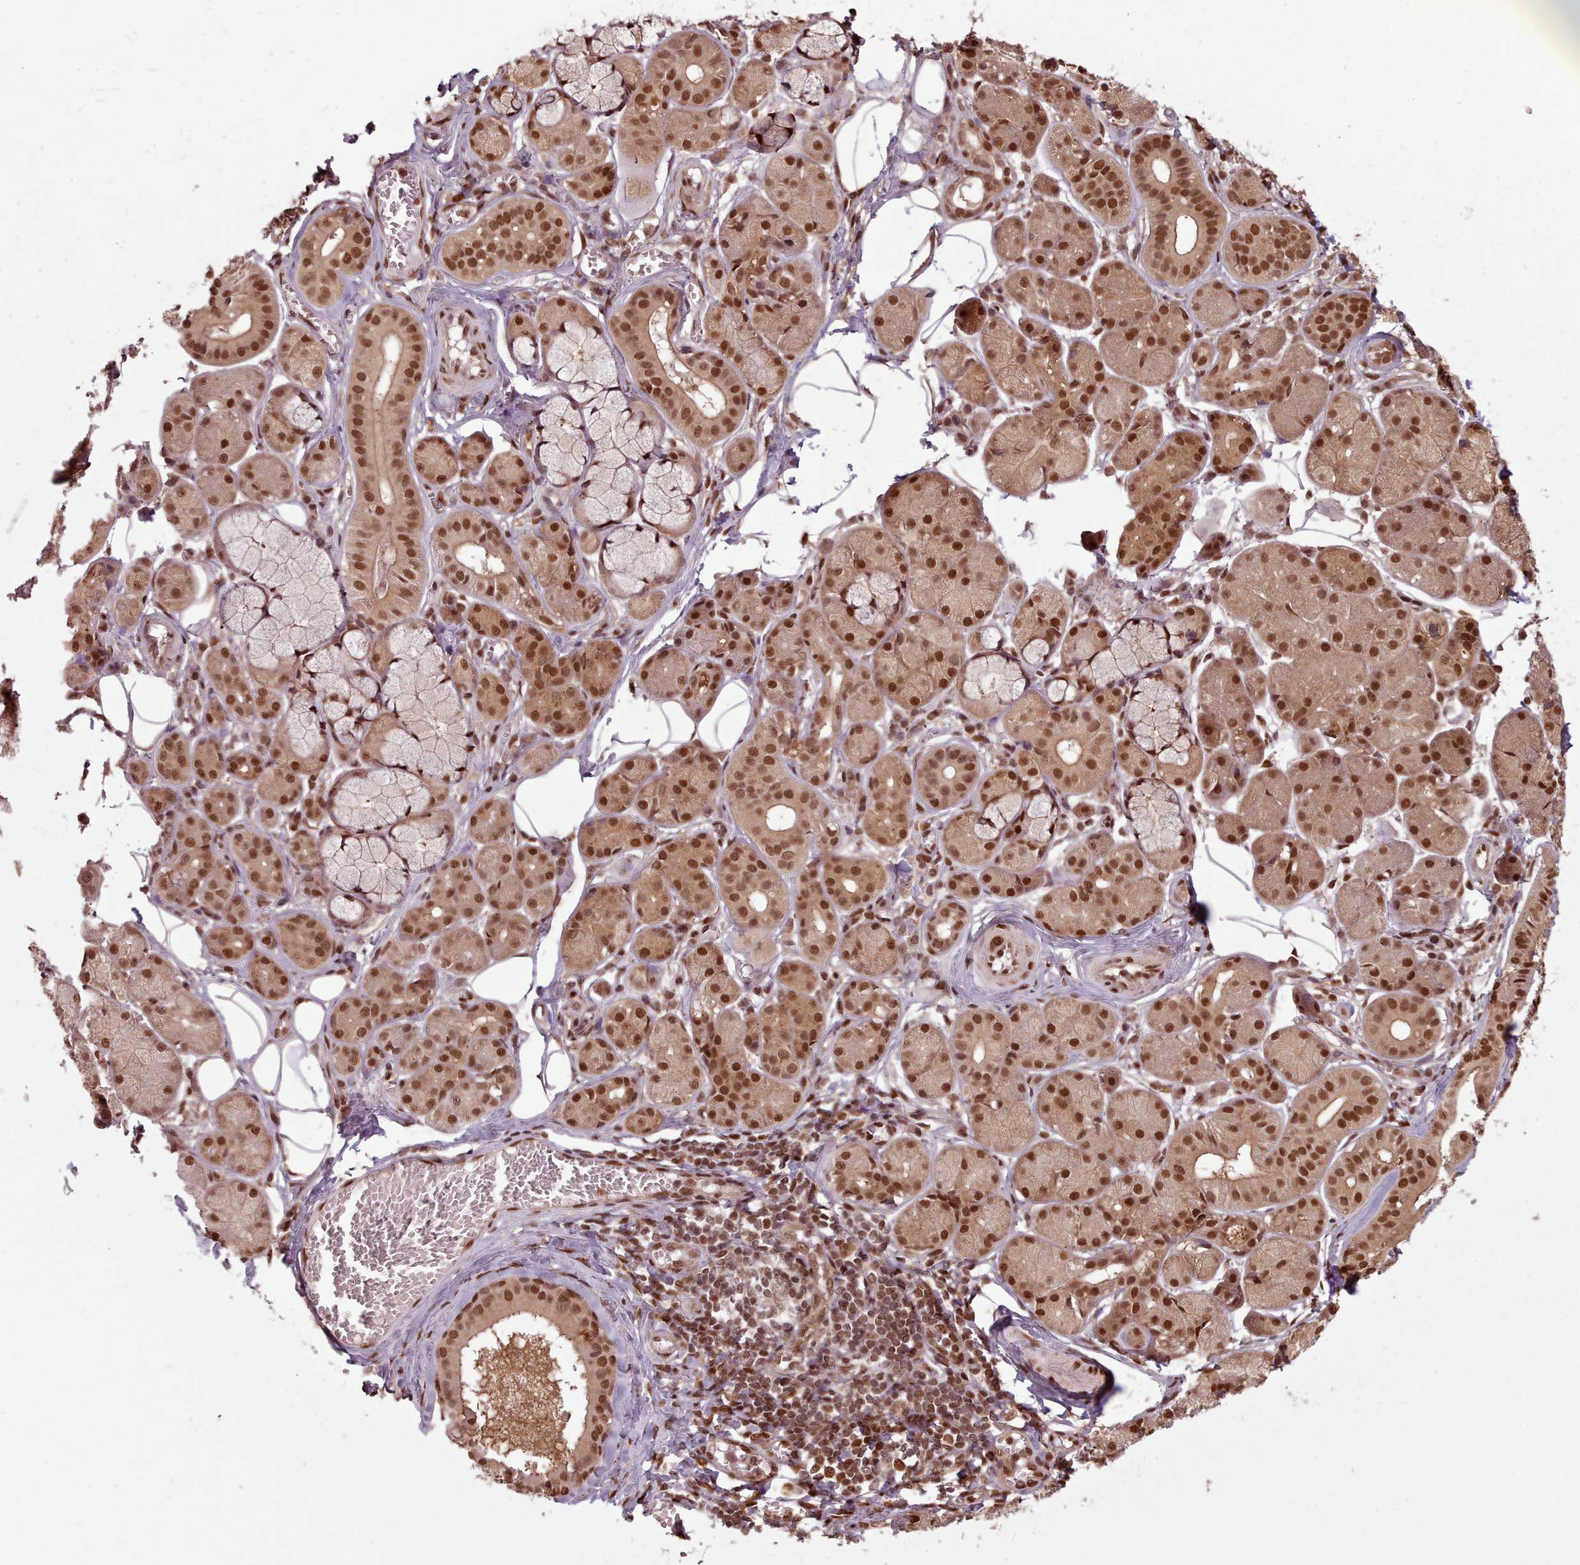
{"staining": {"intensity": "strong", "quantity": ">75%", "location": "nuclear"}, "tissue": "salivary gland", "cell_type": "Glandular cells", "image_type": "normal", "snomed": [{"axis": "morphology", "description": "Squamous cell carcinoma, NOS"}, {"axis": "topography", "description": "Skin"}, {"axis": "topography", "description": "Head-Neck"}], "caption": "Protein expression analysis of benign human salivary gland reveals strong nuclear staining in approximately >75% of glandular cells. Immunohistochemistry (ihc) stains the protein of interest in brown and the nuclei are stained blue.", "gene": "RPS27A", "patient": {"sex": "male", "age": 80}}